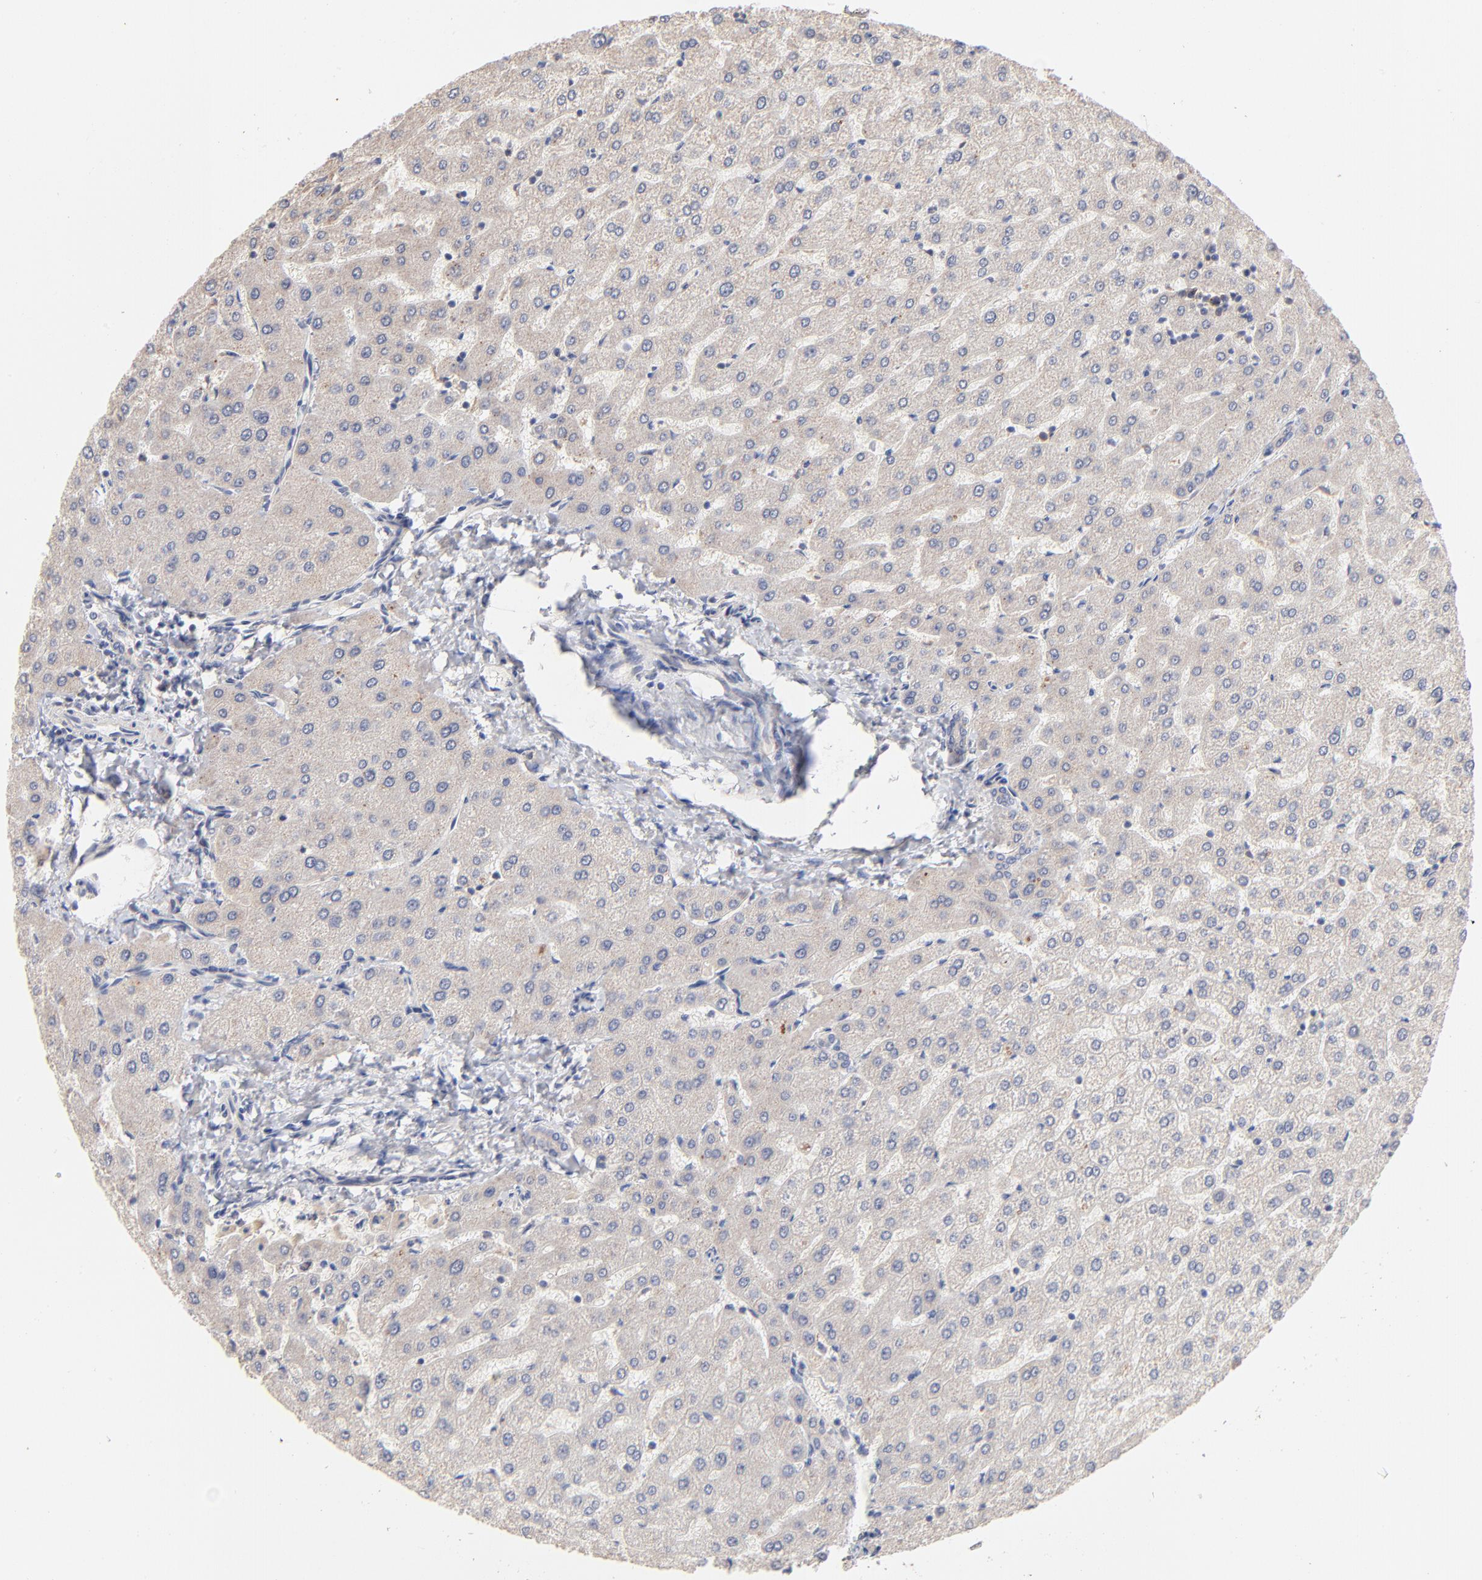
{"staining": {"intensity": "negative", "quantity": "none", "location": "none"}, "tissue": "liver", "cell_type": "Cholangiocytes", "image_type": "normal", "snomed": [{"axis": "morphology", "description": "Normal tissue, NOS"}, {"axis": "morphology", "description": "Fibrosis, NOS"}, {"axis": "topography", "description": "Liver"}], "caption": "There is no significant expression in cholangiocytes of liver. (Stains: DAB IHC with hematoxylin counter stain, Microscopy: brightfield microscopy at high magnification).", "gene": "IVNS1ABP", "patient": {"sex": "female", "age": 29}}